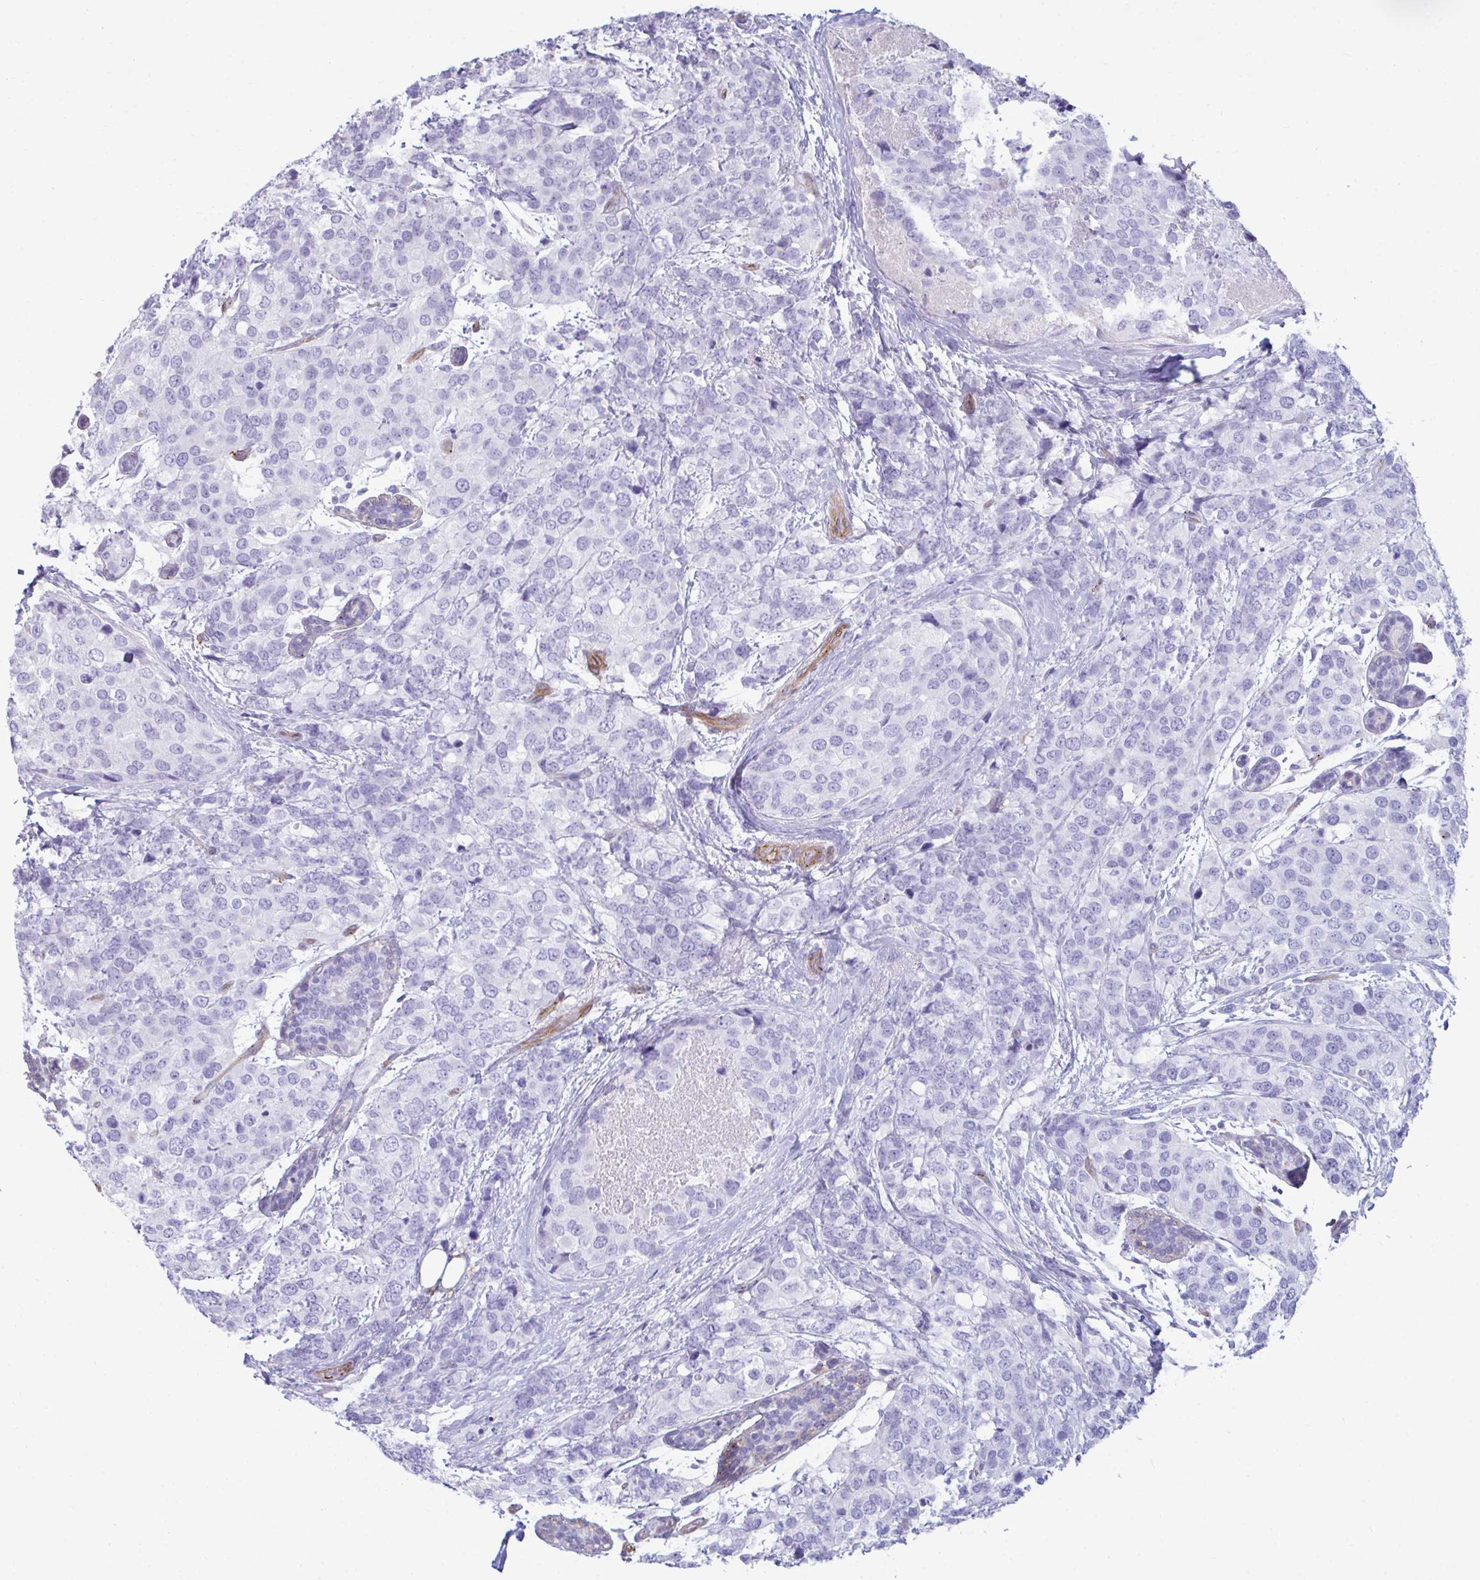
{"staining": {"intensity": "negative", "quantity": "none", "location": "none"}, "tissue": "breast cancer", "cell_type": "Tumor cells", "image_type": "cancer", "snomed": [{"axis": "morphology", "description": "Lobular carcinoma"}, {"axis": "topography", "description": "Breast"}], "caption": "Tumor cells are negative for brown protein staining in breast lobular carcinoma.", "gene": "UBL3", "patient": {"sex": "female", "age": 59}}